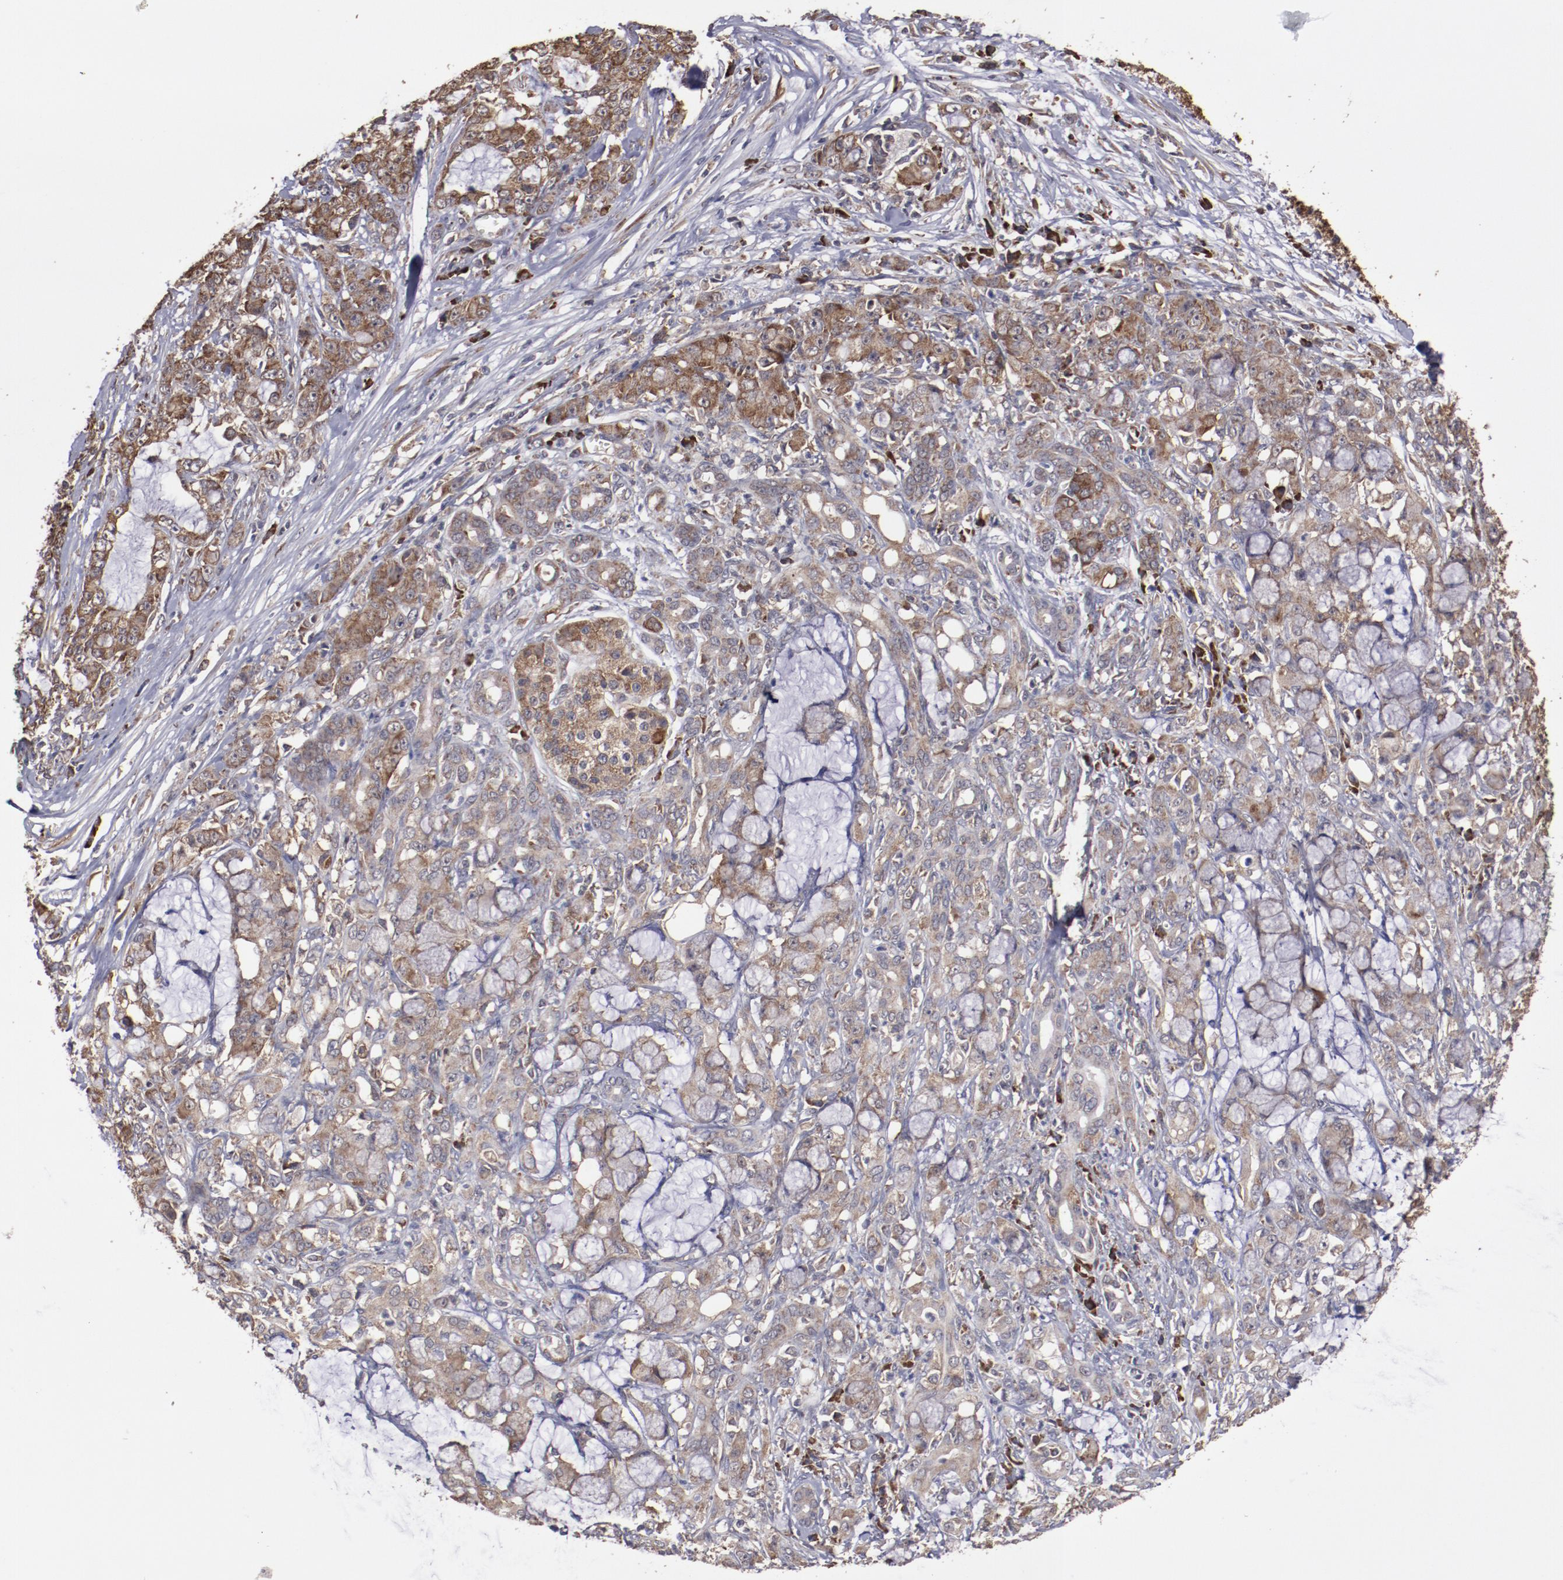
{"staining": {"intensity": "moderate", "quantity": ">75%", "location": "cytoplasmic/membranous"}, "tissue": "pancreatic cancer", "cell_type": "Tumor cells", "image_type": "cancer", "snomed": [{"axis": "morphology", "description": "Adenocarcinoma, NOS"}, {"axis": "topography", "description": "Pancreas"}], "caption": "Tumor cells demonstrate medium levels of moderate cytoplasmic/membranous positivity in approximately >75% of cells in human pancreatic cancer.", "gene": "RPS4Y1", "patient": {"sex": "female", "age": 73}}